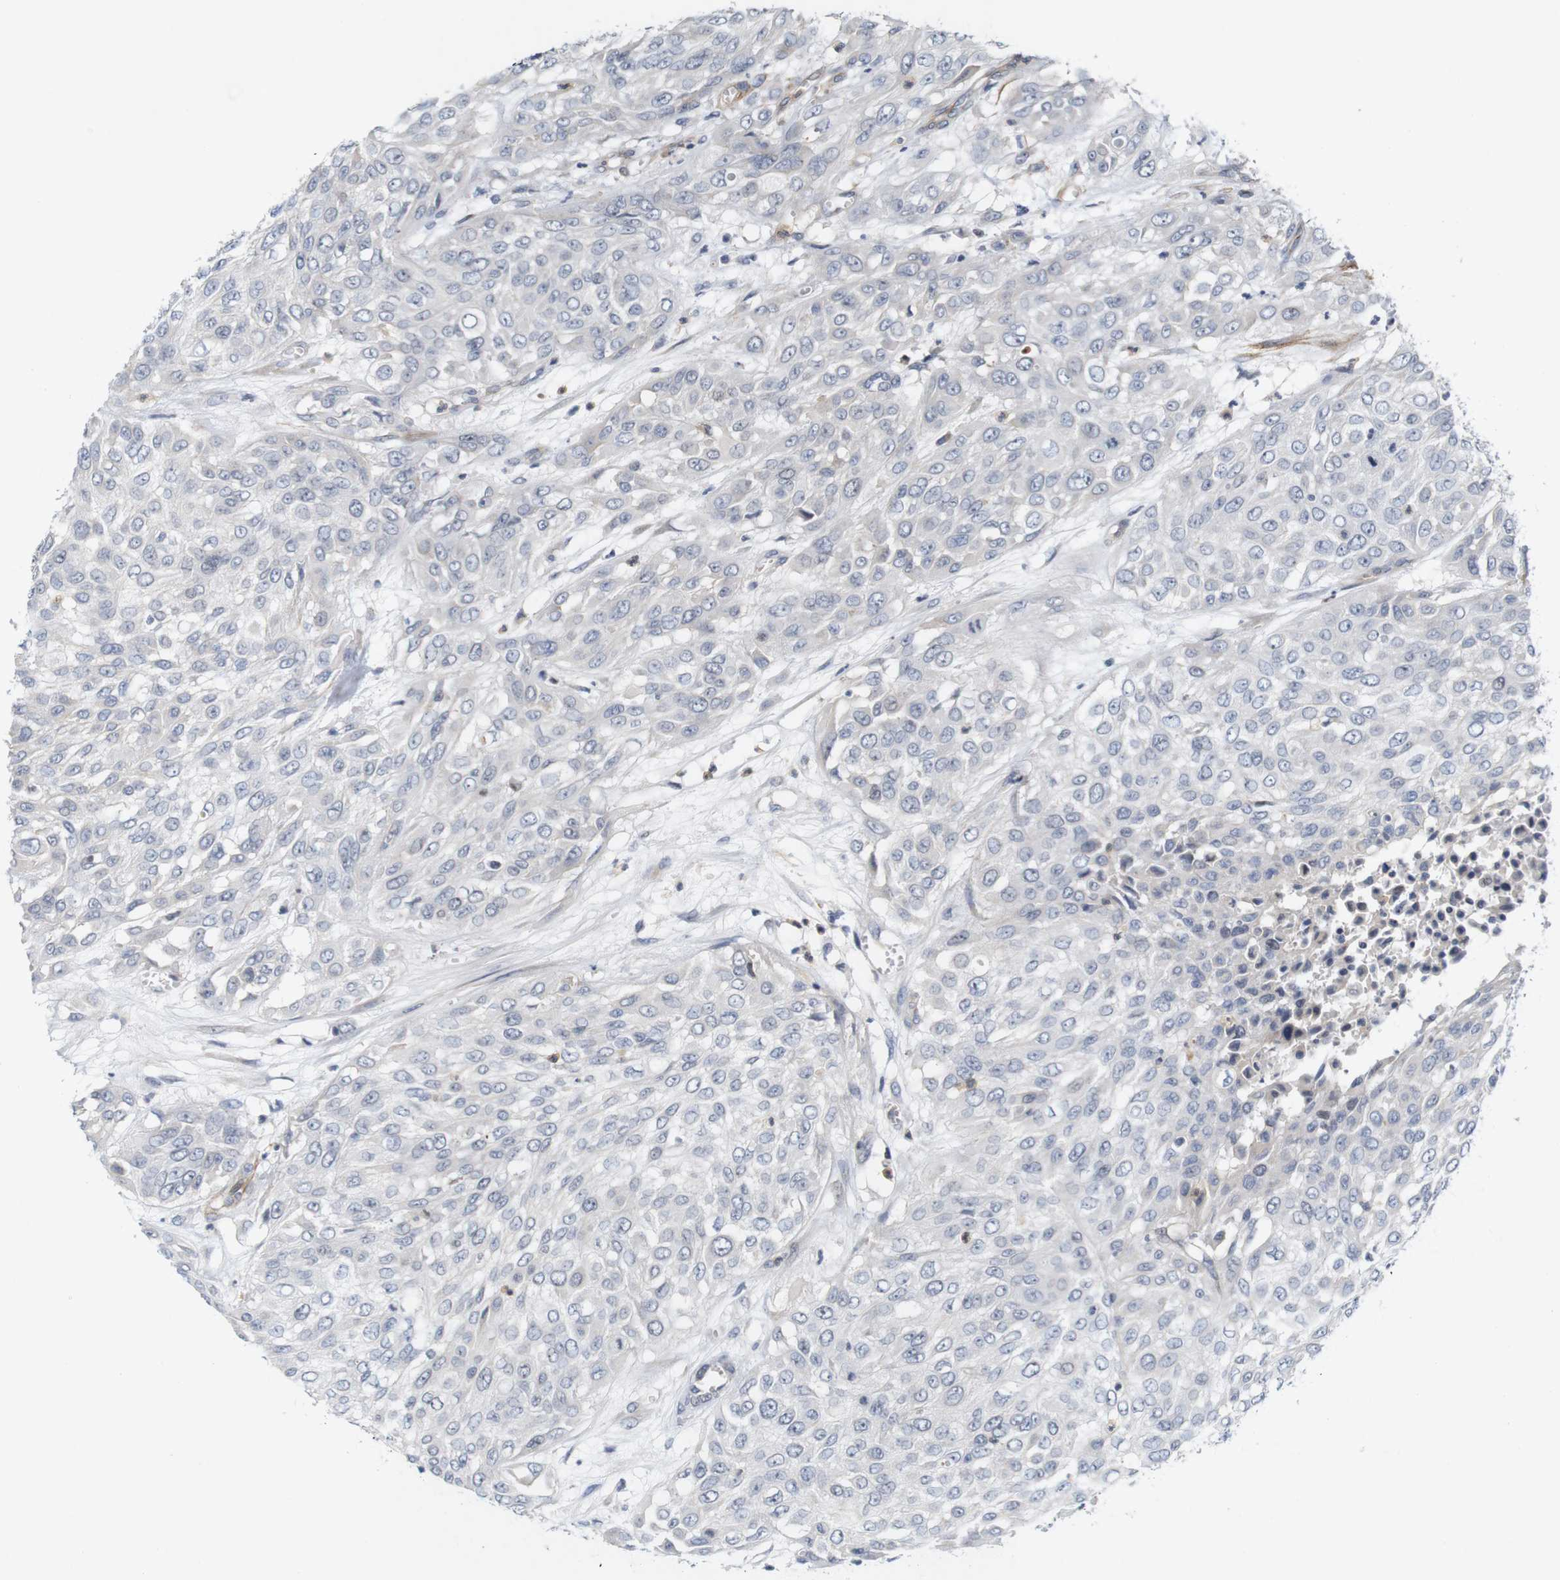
{"staining": {"intensity": "negative", "quantity": "none", "location": "none"}, "tissue": "urothelial cancer", "cell_type": "Tumor cells", "image_type": "cancer", "snomed": [{"axis": "morphology", "description": "Urothelial carcinoma, High grade"}, {"axis": "topography", "description": "Urinary bladder"}], "caption": "Urothelial cancer was stained to show a protein in brown. There is no significant positivity in tumor cells. (Immunohistochemistry (ihc), brightfield microscopy, high magnification).", "gene": "CYB561", "patient": {"sex": "male", "age": 57}}